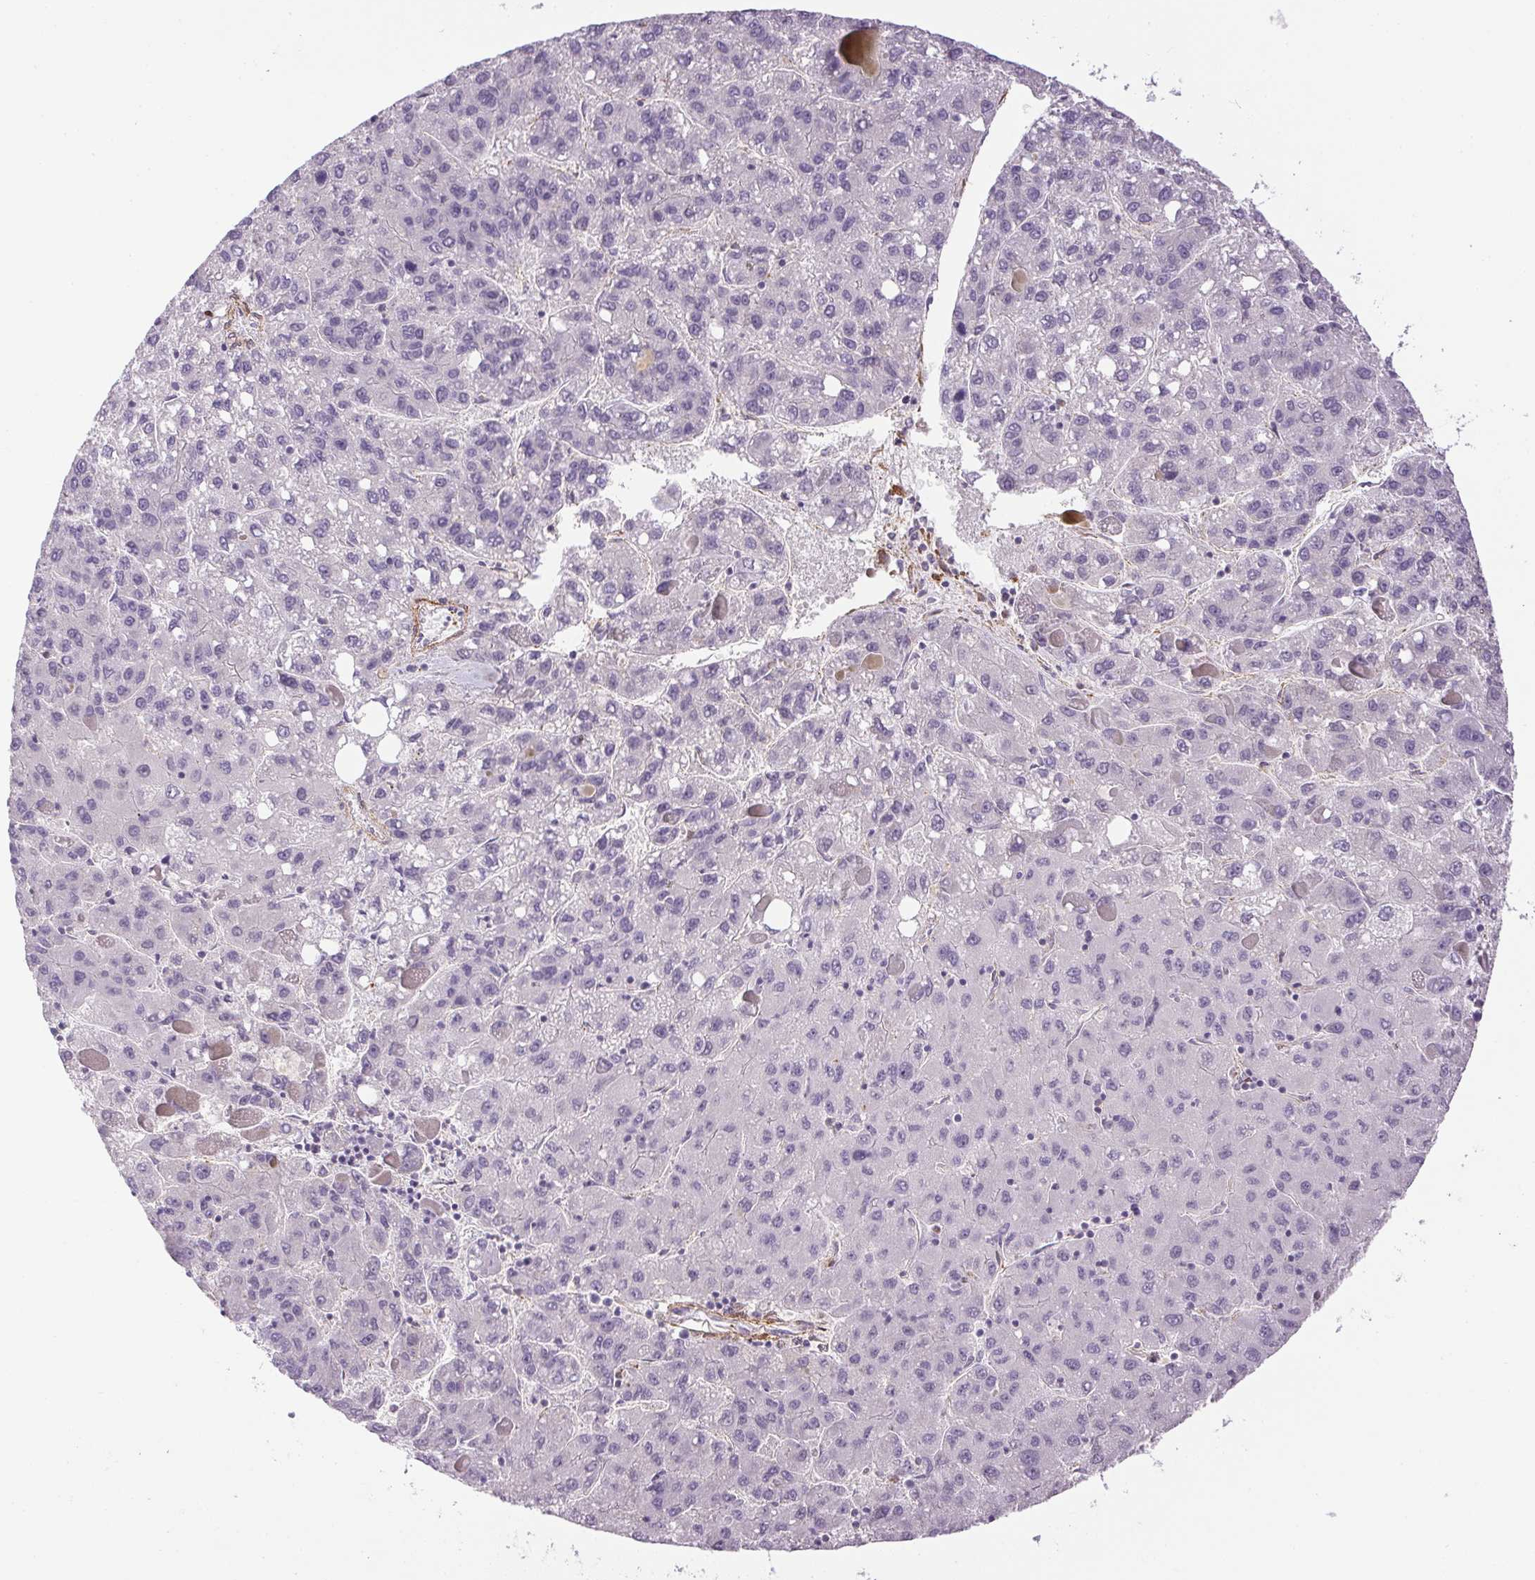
{"staining": {"intensity": "negative", "quantity": "none", "location": "none"}, "tissue": "liver cancer", "cell_type": "Tumor cells", "image_type": "cancer", "snomed": [{"axis": "morphology", "description": "Carcinoma, Hepatocellular, NOS"}, {"axis": "topography", "description": "Liver"}], "caption": "Liver hepatocellular carcinoma stained for a protein using immunohistochemistry shows no expression tumor cells.", "gene": "PRL", "patient": {"sex": "female", "age": 82}}